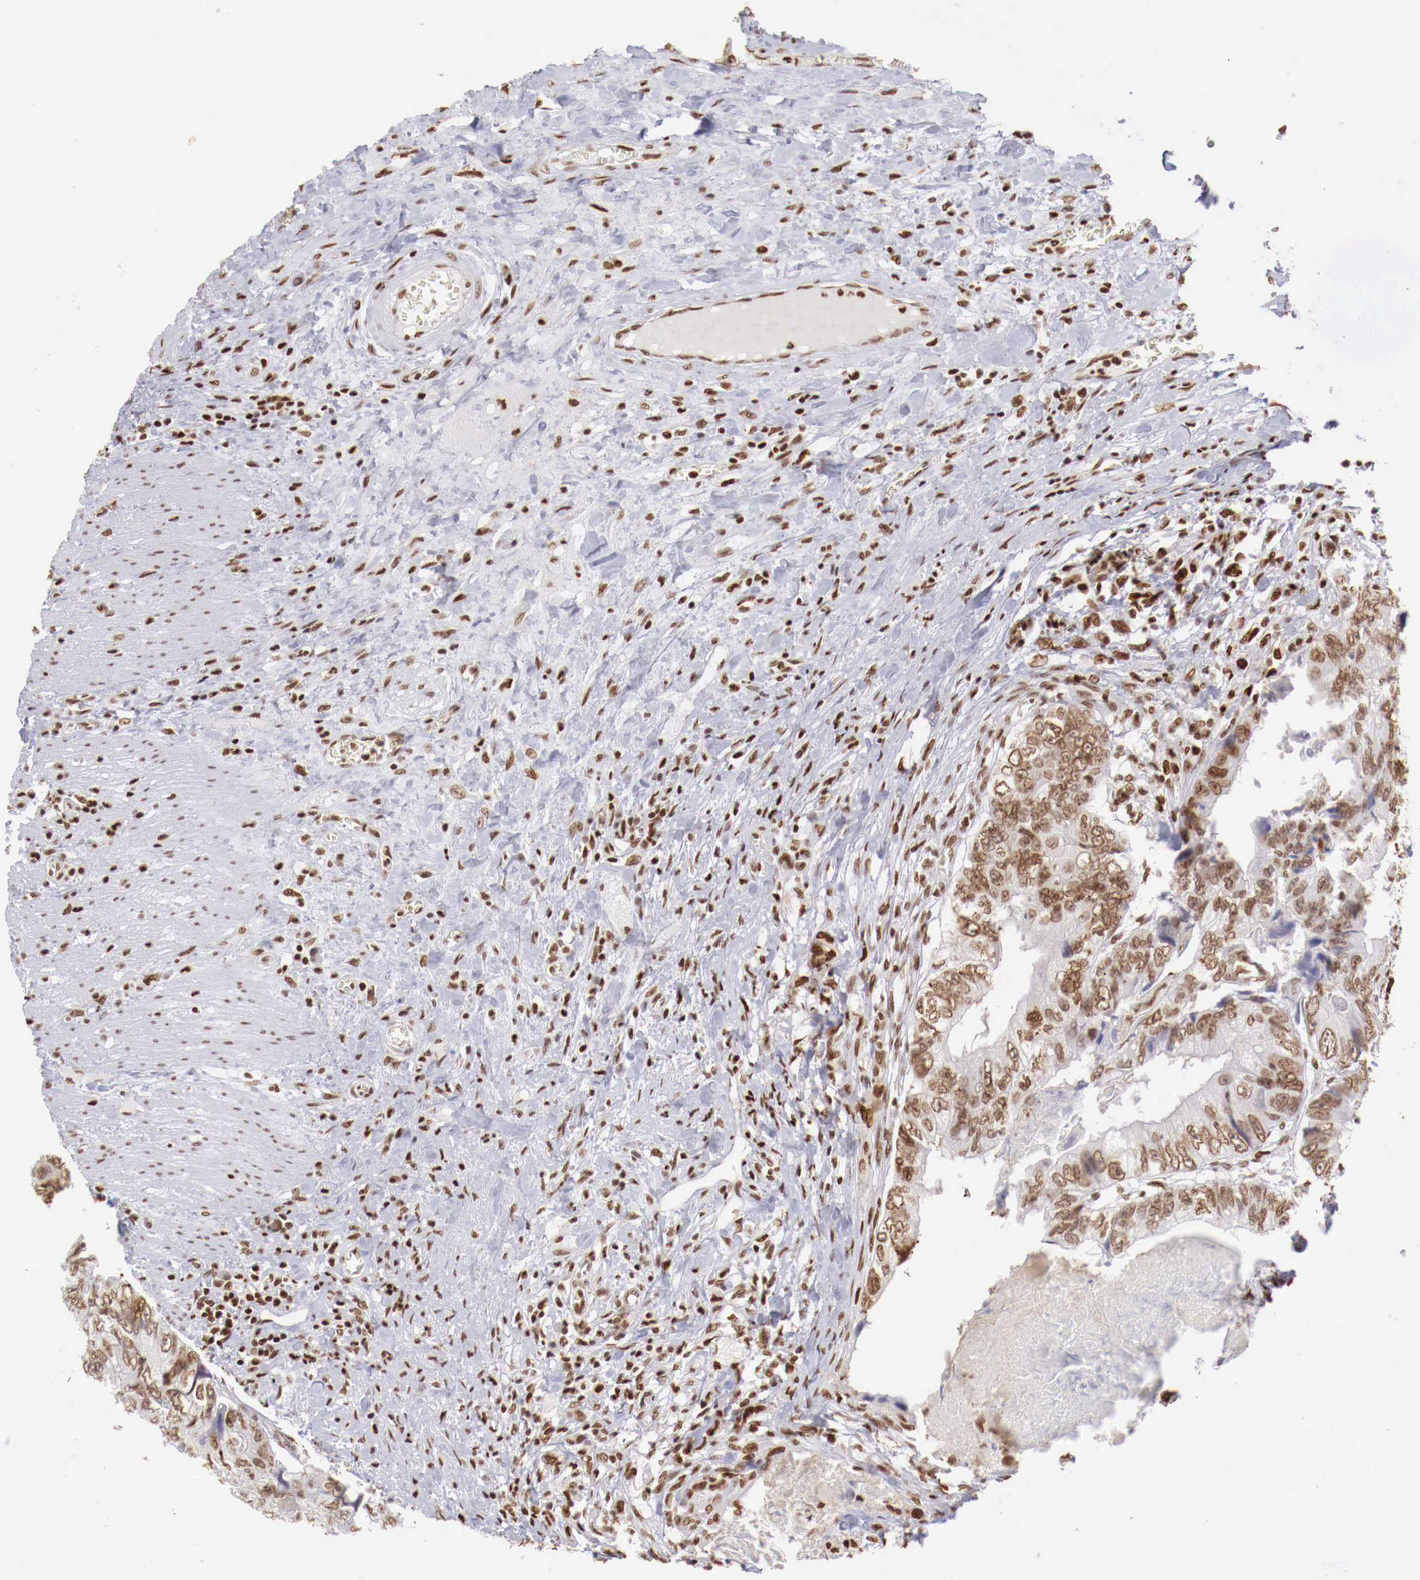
{"staining": {"intensity": "moderate", "quantity": ">75%", "location": "nuclear"}, "tissue": "colorectal cancer", "cell_type": "Tumor cells", "image_type": "cancer", "snomed": [{"axis": "morphology", "description": "Adenocarcinoma, NOS"}, {"axis": "topography", "description": "Rectum"}], "caption": "There is medium levels of moderate nuclear expression in tumor cells of colorectal cancer, as demonstrated by immunohistochemical staining (brown color).", "gene": "MAX", "patient": {"sex": "female", "age": 82}}